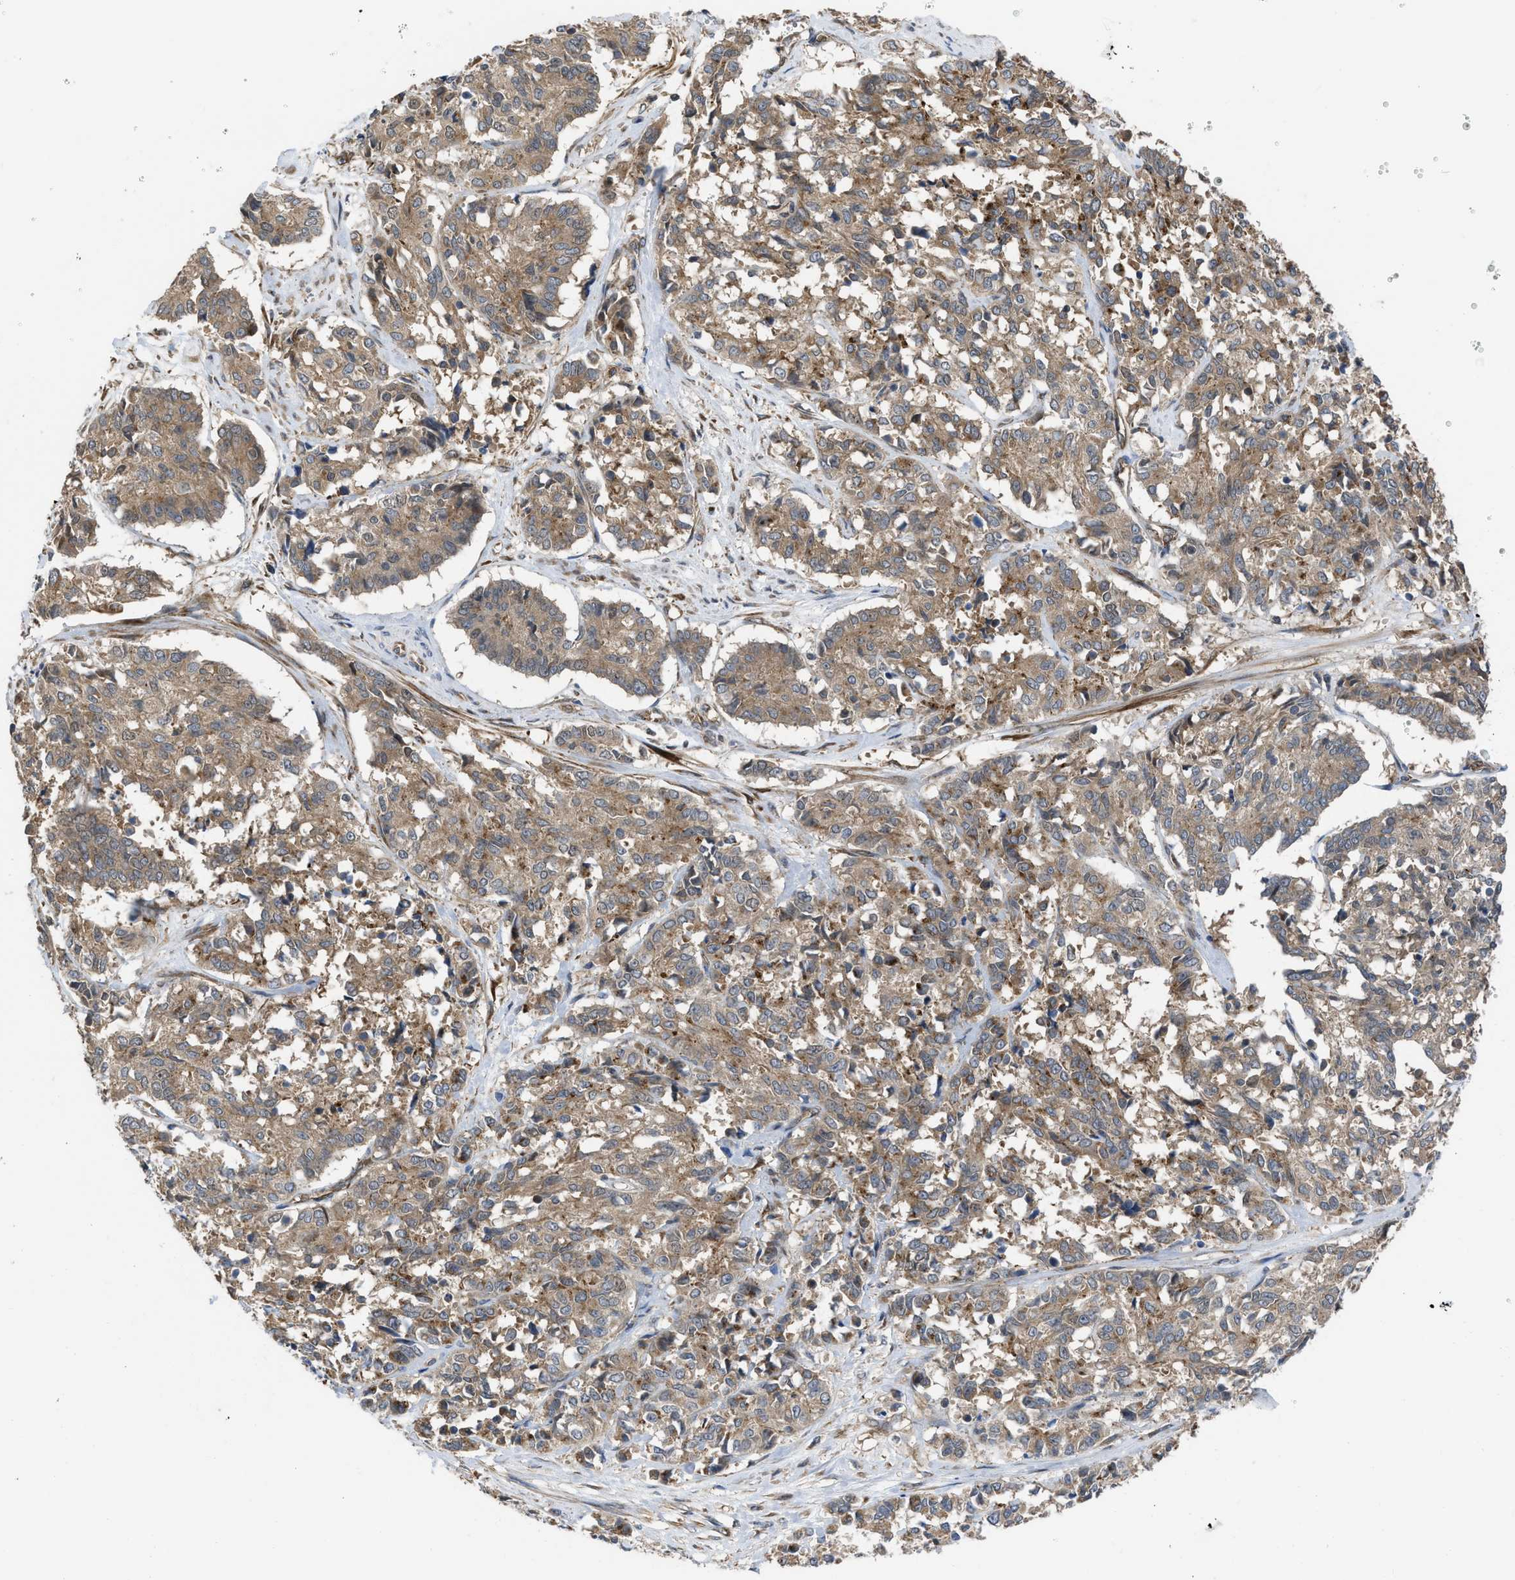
{"staining": {"intensity": "moderate", "quantity": ">75%", "location": "cytoplasmic/membranous"}, "tissue": "cervical cancer", "cell_type": "Tumor cells", "image_type": "cancer", "snomed": [{"axis": "morphology", "description": "Squamous cell carcinoma, NOS"}, {"axis": "topography", "description": "Cervix"}], "caption": "Immunohistochemical staining of cervical squamous cell carcinoma reveals moderate cytoplasmic/membranous protein positivity in about >75% of tumor cells. The staining is performed using DAB brown chromogen to label protein expression. The nuclei are counter-stained blue using hematoxylin.", "gene": "GPATCH2L", "patient": {"sex": "female", "age": 35}}